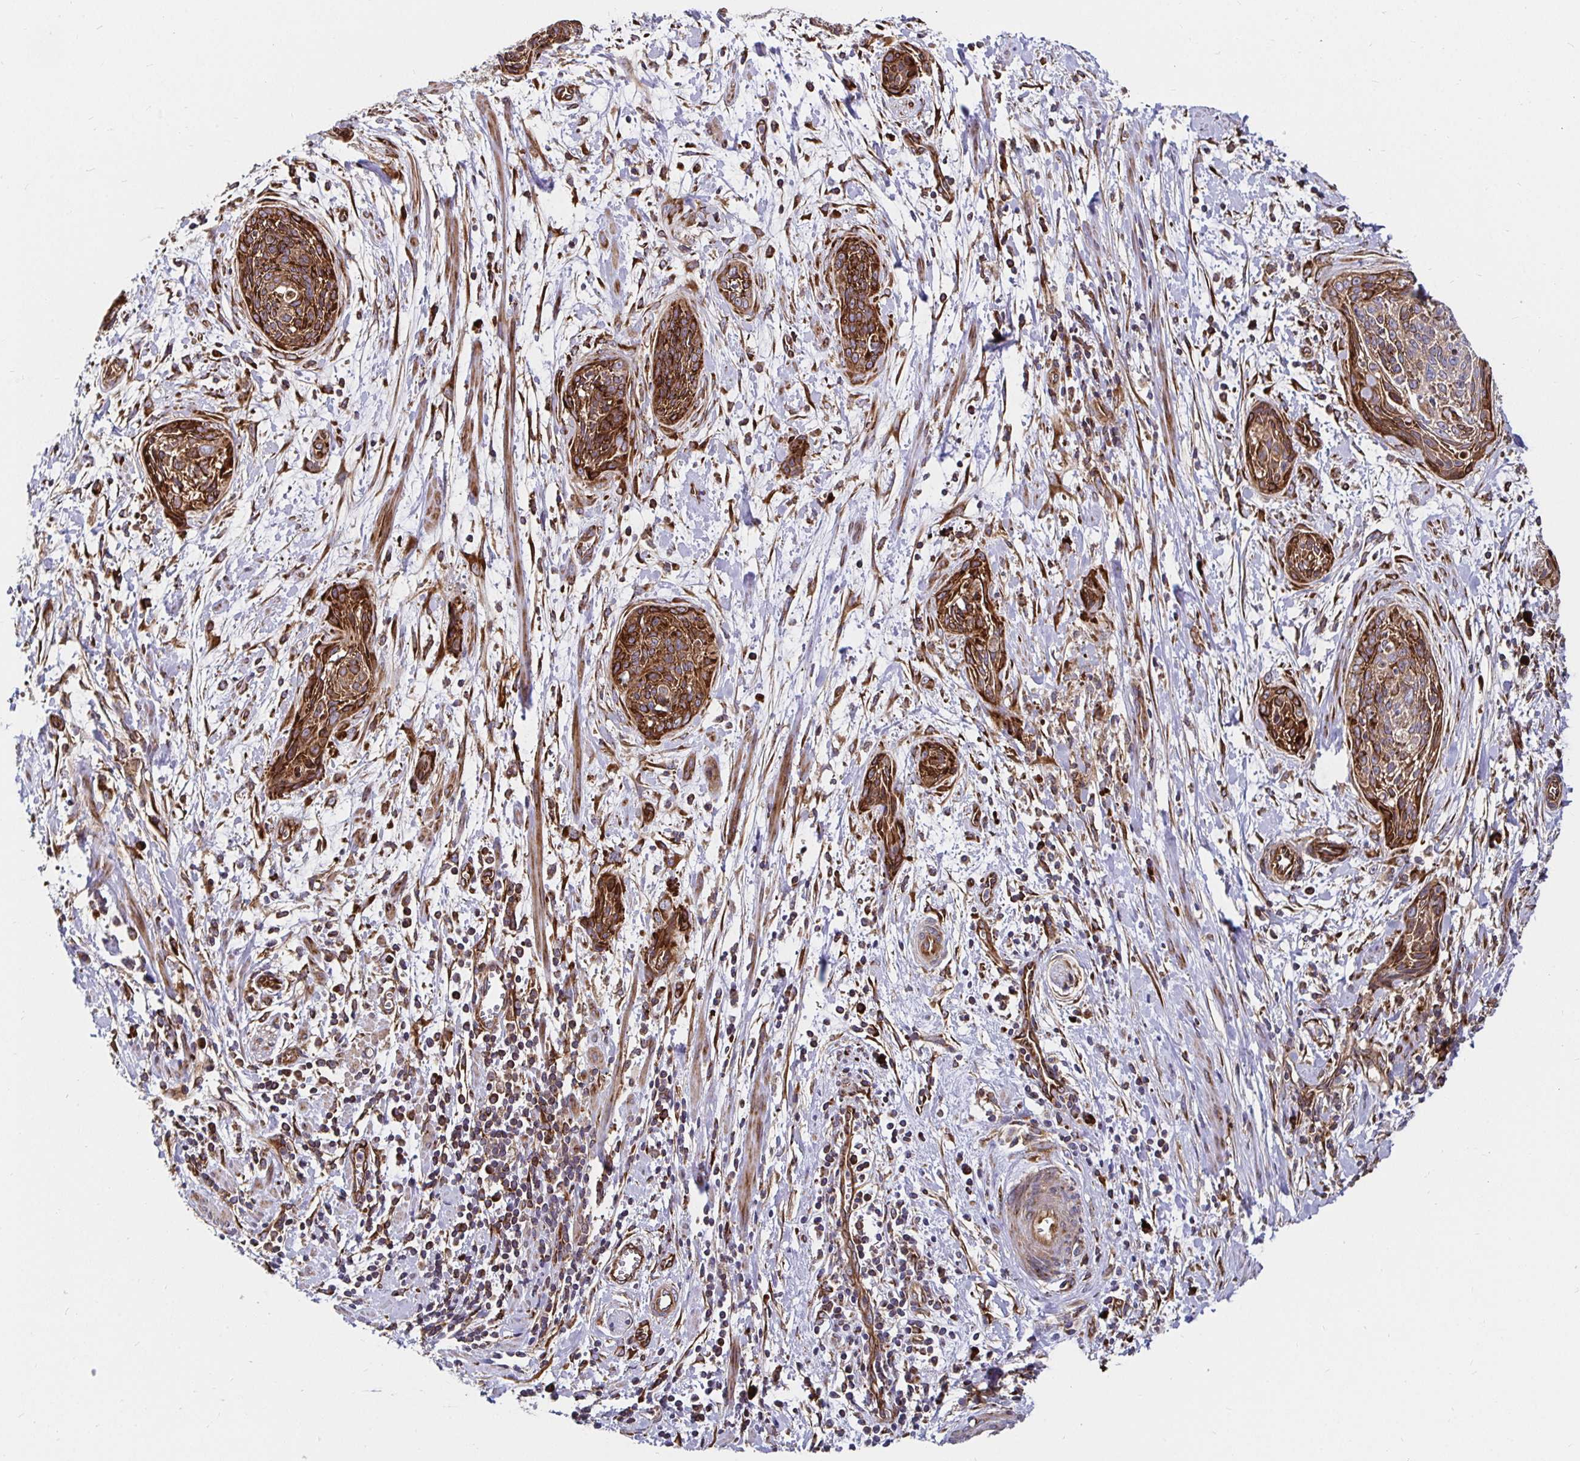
{"staining": {"intensity": "strong", "quantity": ">75%", "location": "cytoplasmic/membranous"}, "tissue": "cervical cancer", "cell_type": "Tumor cells", "image_type": "cancer", "snomed": [{"axis": "morphology", "description": "Squamous cell carcinoma, NOS"}, {"axis": "topography", "description": "Cervix"}], "caption": "Immunohistochemical staining of human squamous cell carcinoma (cervical) reveals high levels of strong cytoplasmic/membranous expression in approximately >75% of tumor cells.", "gene": "SMYD3", "patient": {"sex": "female", "age": 55}}